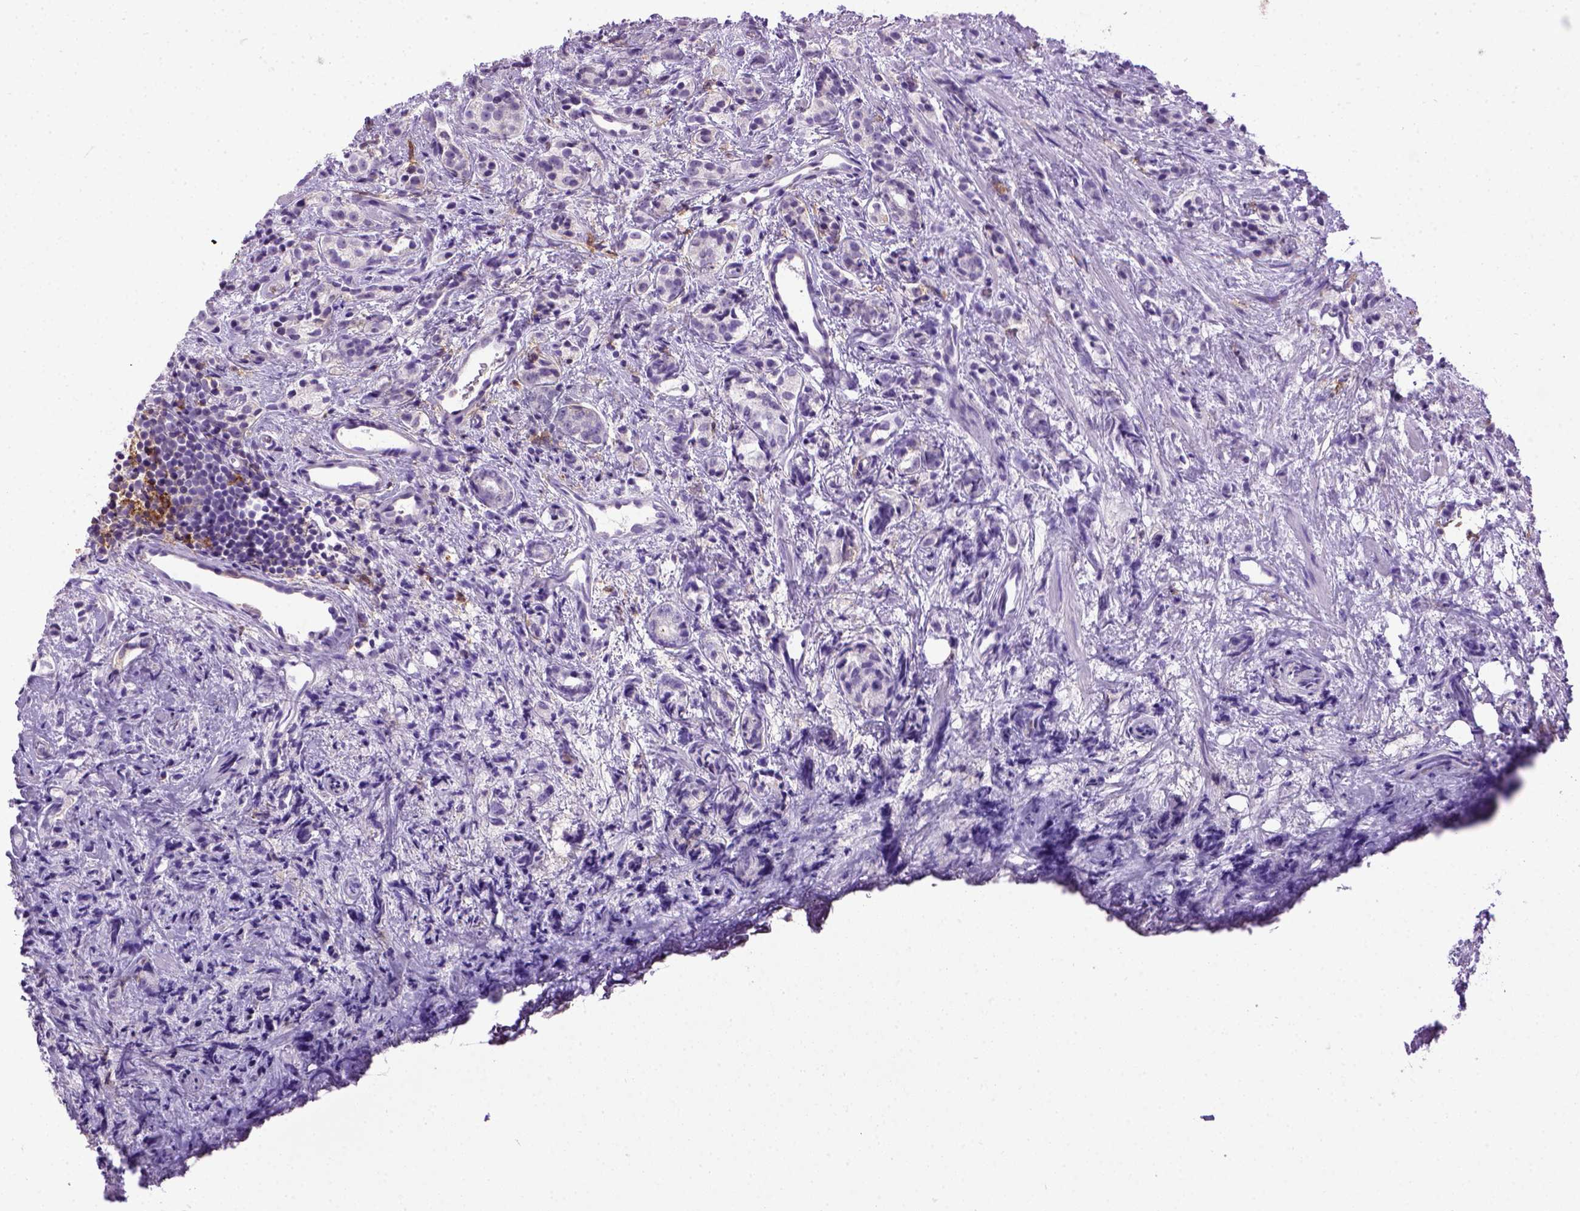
{"staining": {"intensity": "negative", "quantity": "none", "location": "none"}, "tissue": "prostate cancer", "cell_type": "Tumor cells", "image_type": "cancer", "snomed": [{"axis": "morphology", "description": "Adenocarcinoma, High grade"}, {"axis": "topography", "description": "Prostate"}], "caption": "Immunohistochemistry image of neoplastic tissue: prostate cancer (high-grade adenocarcinoma) stained with DAB demonstrates no significant protein staining in tumor cells.", "gene": "ITGAX", "patient": {"sex": "male", "age": 53}}